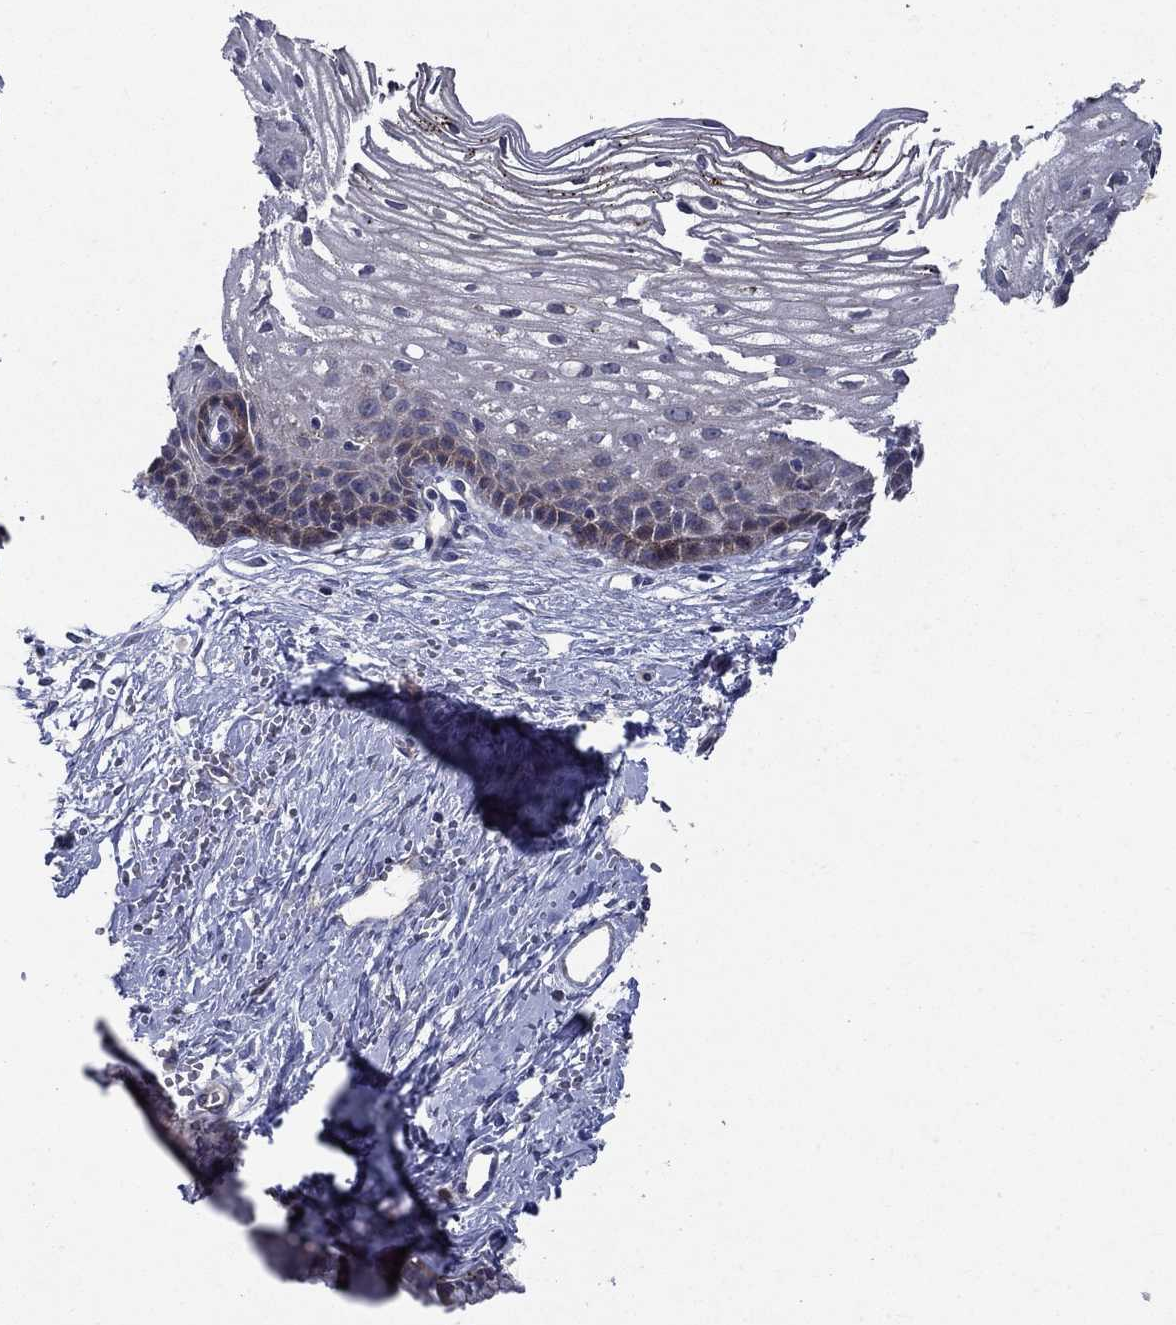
{"staining": {"intensity": "strong", "quantity": "<25%", "location": "cytoplasmic/membranous"}, "tissue": "cervix", "cell_type": "Squamous epithelial cells", "image_type": "normal", "snomed": [{"axis": "morphology", "description": "Normal tissue, NOS"}, {"axis": "topography", "description": "Cervix"}], "caption": "Immunohistochemistry (IHC) photomicrograph of unremarkable cervix: human cervix stained using immunohistochemistry (IHC) shows medium levels of strong protein expression localized specifically in the cytoplasmic/membranous of squamous epithelial cells, appearing as a cytoplasmic/membranous brown color.", "gene": "SLC7A1", "patient": {"sex": "female", "age": 40}}